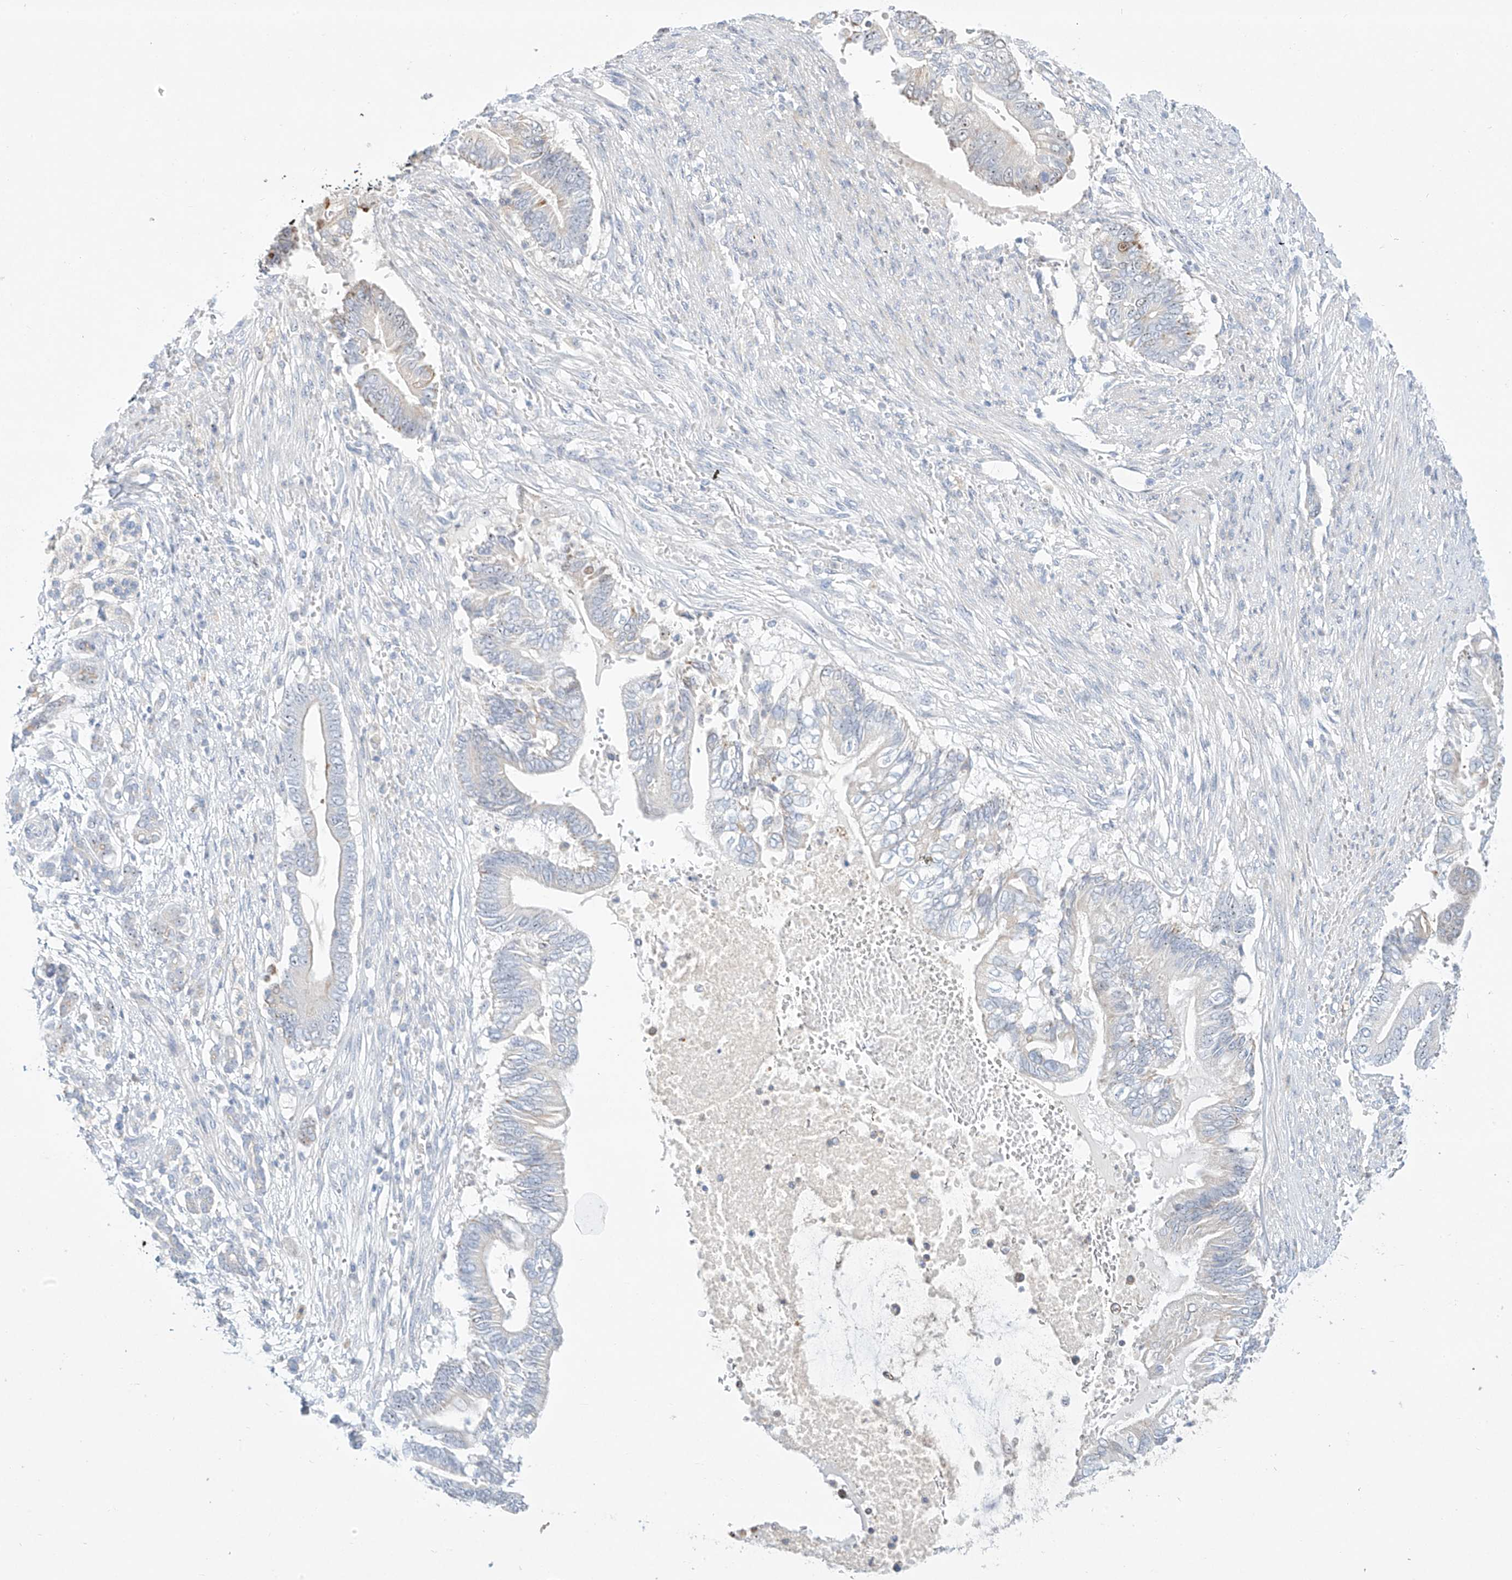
{"staining": {"intensity": "negative", "quantity": "none", "location": "none"}, "tissue": "pancreatic cancer", "cell_type": "Tumor cells", "image_type": "cancer", "snomed": [{"axis": "morphology", "description": "Adenocarcinoma, NOS"}, {"axis": "topography", "description": "Pancreas"}], "caption": "Micrograph shows no protein positivity in tumor cells of pancreatic adenocarcinoma tissue. The staining was performed using DAB to visualize the protein expression in brown, while the nuclei were stained in blue with hematoxylin (Magnification: 20x).", "gene": "SNU13", "patient": {"sex": "male", "age": 68}}